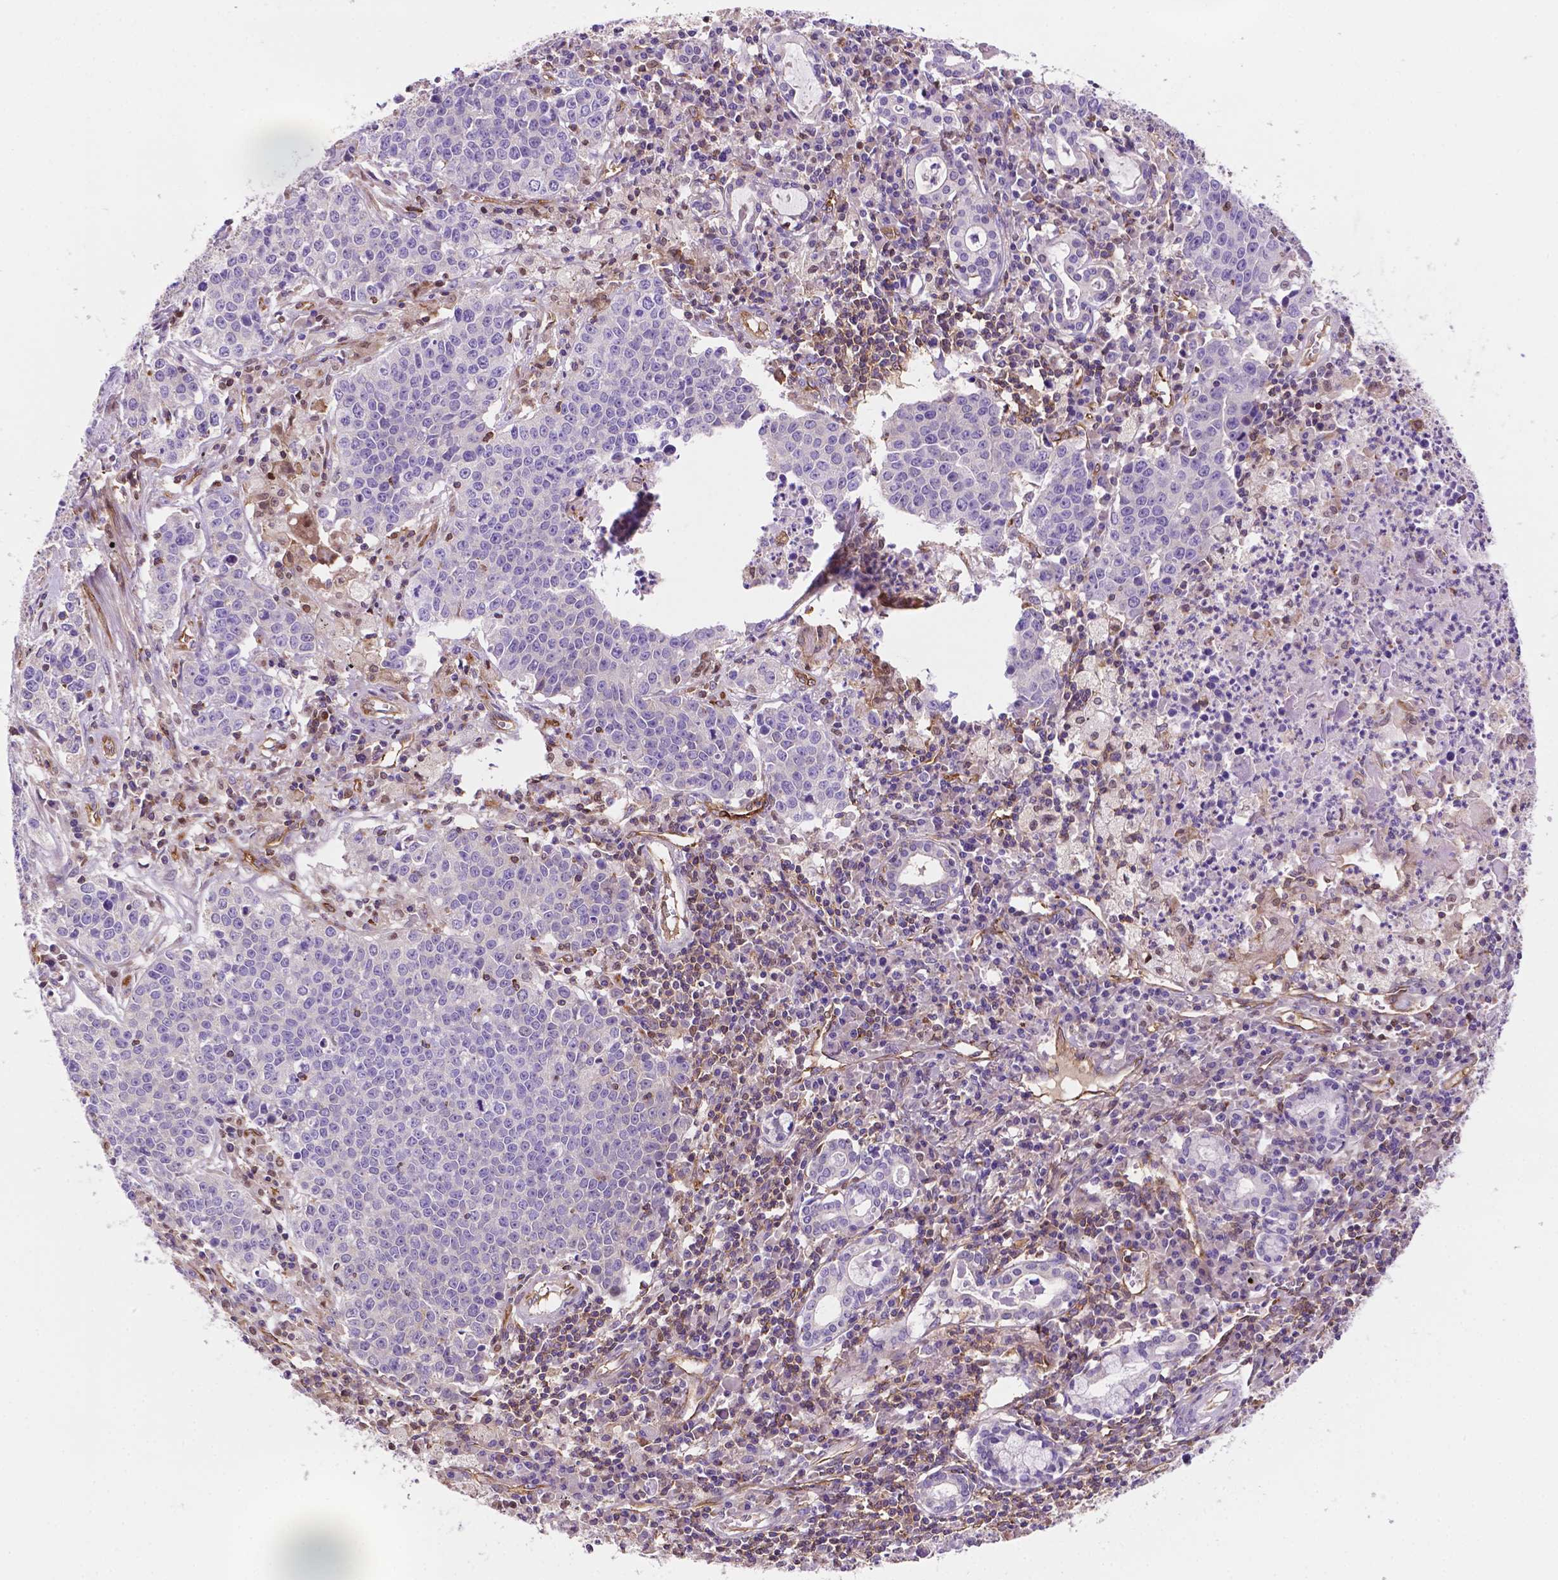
{"staining": {"intensity": "moderate", "quantity": "<25%", "location": "cytoplasmic/membranous"}, "tissue": "lung cancer", "cell_type": "Tumor cells", "image_type": "cancer", "snomed": [{"axis": "morphology", "description": "Squamous cell carcinoma, NOS"}, {"axis": "morphology", "description": "Squamous cell carcinoma, metastatic, NOS"}, {"axis": "topography", "description": "Lung"}, {"axis": "topography", "description": "Pleura, NOS"}], "caption": "The histopathology image shows a brown stain indicating the presence of a protein in the cytoplasmic/membranous of tumor cells in lung cancer (metastatic squamous cell carcinoma).", "gene": "DCN", "patient": {"sex": "male", "age": 72}}